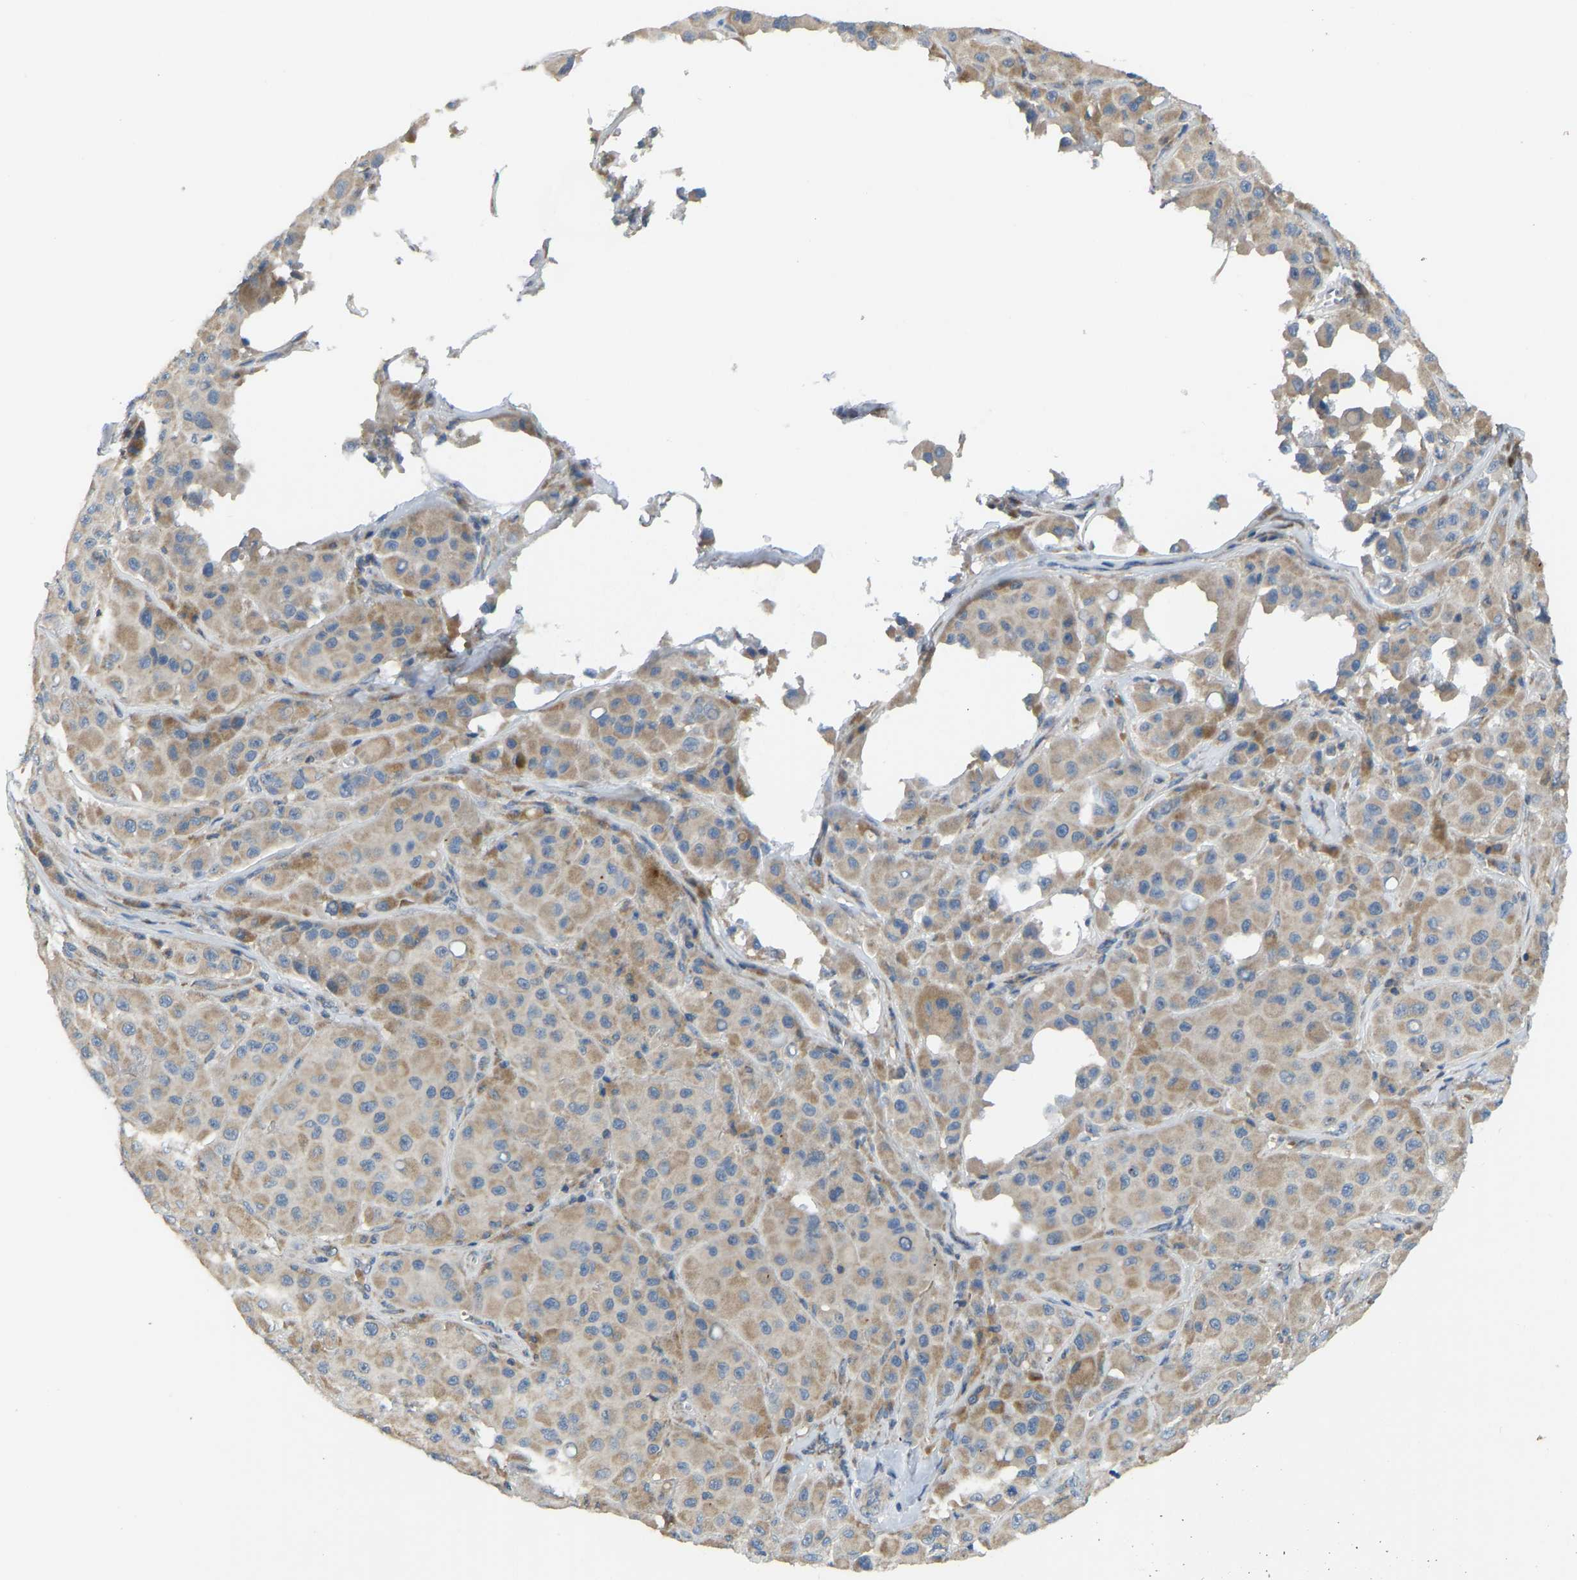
{"staining": {"intensity": "weak", "quantity": ">75%", "location": "cytoplasmic/membranous"}, "tissue": "melanoma", "cell_type": "Tumor cells", "image_type": "cancer", "snomed": [{"axis": "morphology", "description": "Malignant melanoma, NOS"}, {"axis": "topography", "description": "Skin"}], "caption": "Immunohistochemistry (IHC) image of neoplastic tissue: malignant melanoma stained using immunohistochemistry shows low levels of weak protein expression localized specifically in the cytoplasmic/membranous of tumor cells, appearing as a cytoplasmic/membranous brown color.", "gene": "RBP1", "patient": {"sex": "male", "age": 84}}